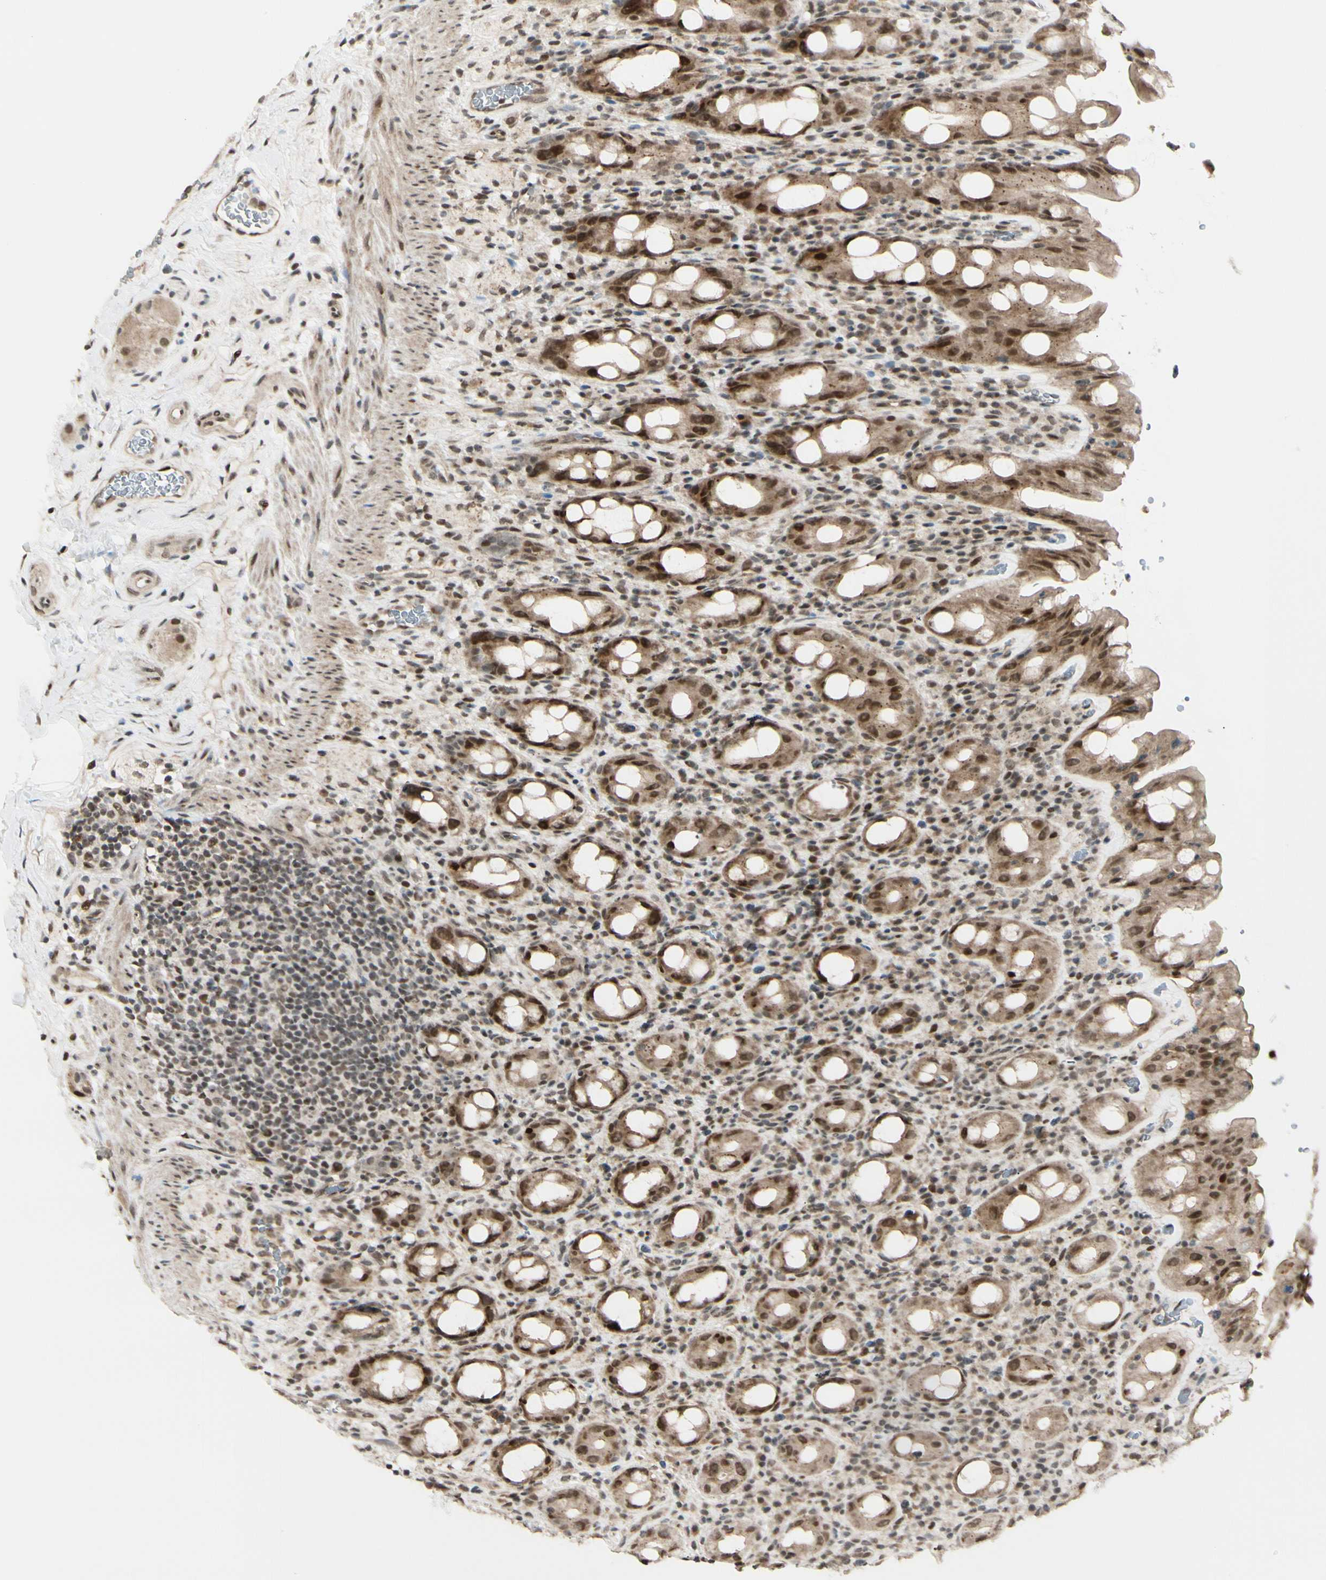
{"staining": {"intensity": "moderate", "quantity": ">75%", "location": "cytoplasmic/membranous,nuclear"}, "tissue": "rectum", "cell_type": "Glandular cells", "image_type": "normal", "snomed": [{"axis": "morphology", "description": "Normal tissue, NOS"}, {"axis": "topography", "description": "Rectum"}], "caption": "High-magnification brightfield microscopy of unremarkable rectum stained with DAB (brown) and counterstained with hematoxylin (blue). glandular cells exhibit moderate cytoplasmic/membranous,nuclear expression is present in about>75% of cells.", "gene": "BRMS1", "patient": {"sex": "male", "age": 44}}